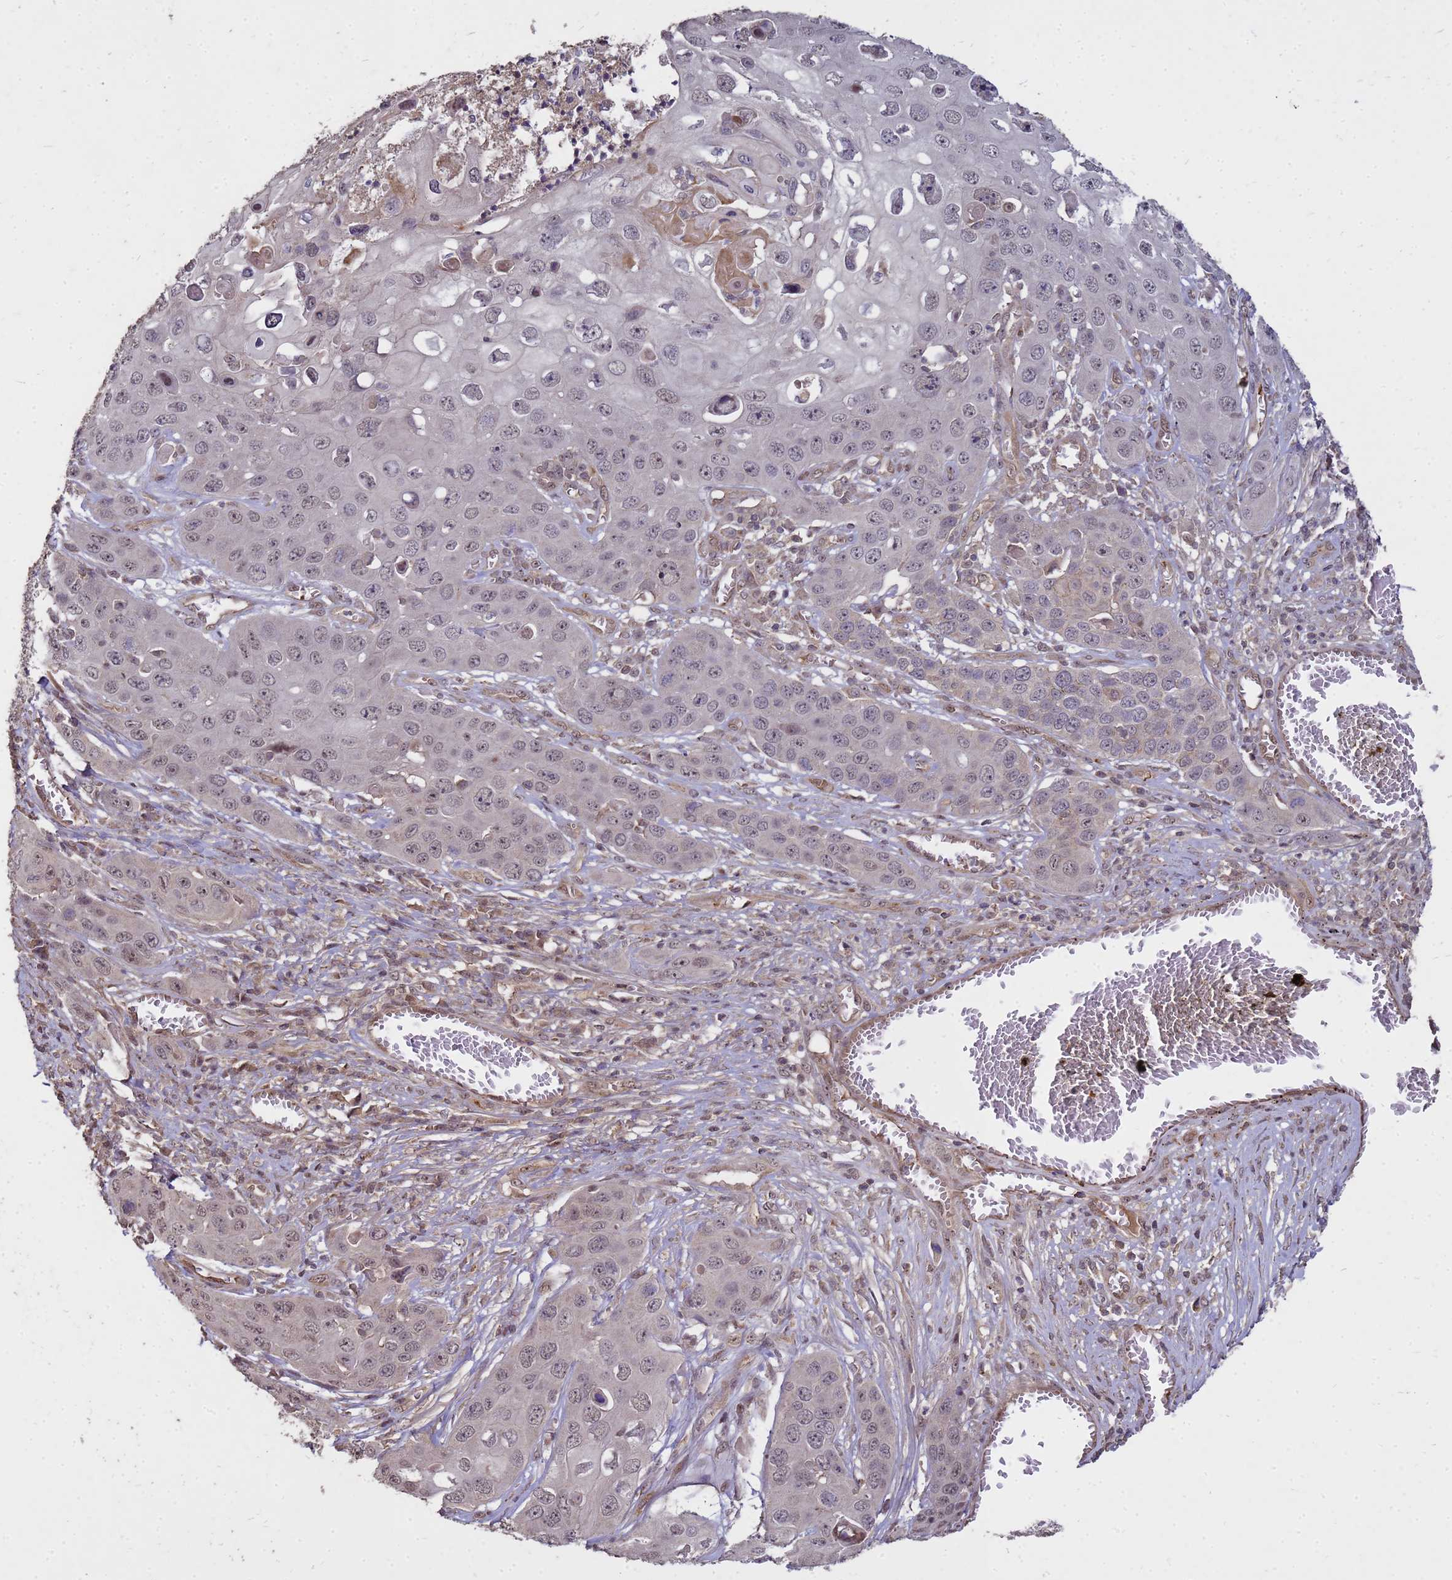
{"staining": {"intensity": "weak", "quantity": "25%-75%", "location": "nuclear"}, "tissue": "skin cancer", "cell_type": "Tumor cells", "image_type": "cancer", "snomed": [{"axis": "morphology", "description": "Squamous cell carcinoma, NOS"}, {"axis": "topography", "description": "Skin"}], "caption": "Immunohistochemistry (IHC) of skin cancer (squamous cell carcinoma) exhibits low levels of weak nuclear positivity in approximately 25%-75% of tumor cells. Immunohistochemistry stains the protein of interest in brown and the nuclei are stained blue.", "gene": "CRBN", "patient": {"sex": "male", "age": 55}}